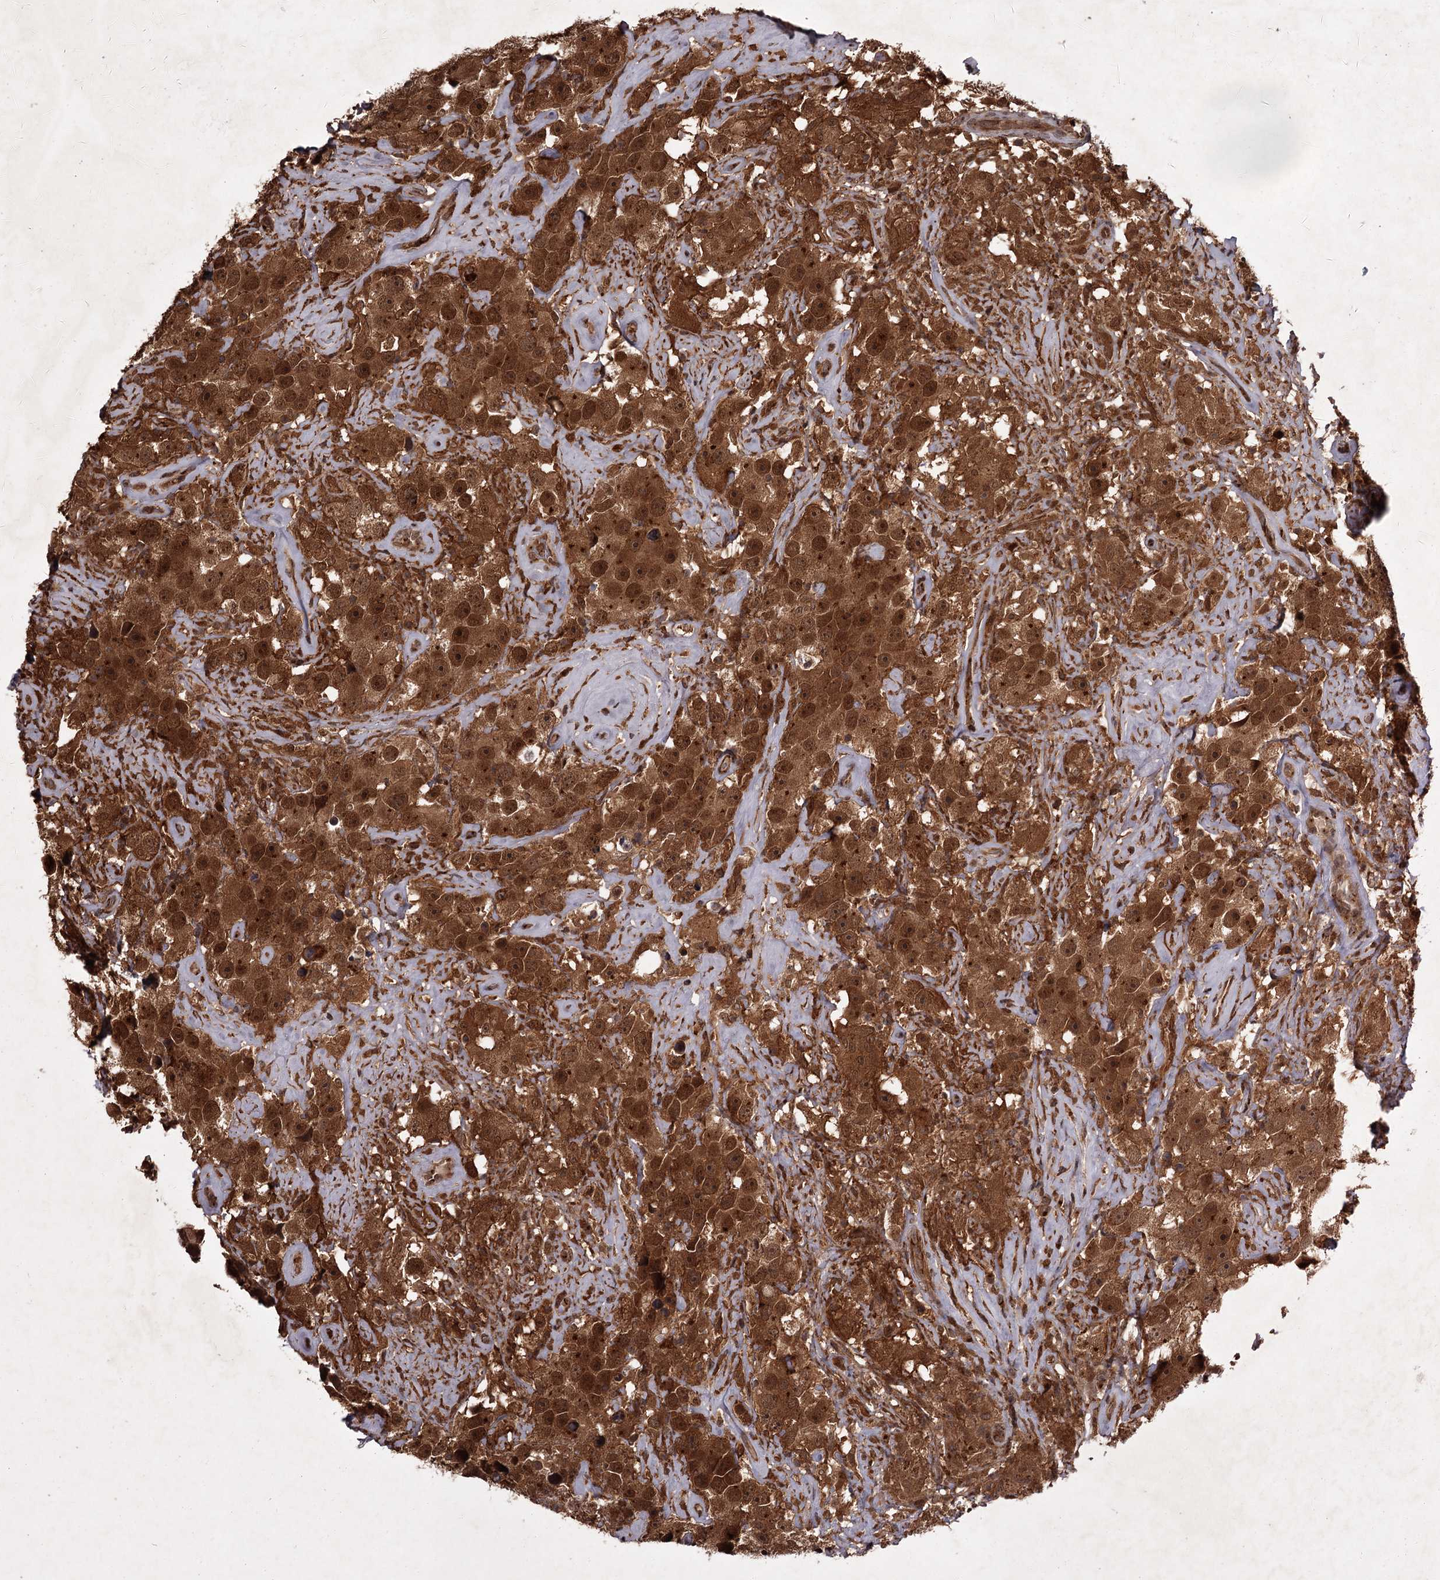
{"staining": {"intensity": "strong", "quantity": ">75%", "location": "cytoplasmic/membranous,nuclear"}, "tissue": "testis cancer", "cell_type": "Tumor cells", "image_type": "cancer", "snomed": [{"axis": "morphology", "description": "Seminoma, NOS"}, {"axis": "topography", "description": "Testis"}], "caption": "Brown immunohistochemical staining in testis cancer demonstrates strong cytoplasmic/membranous and nuclear staining in approximately >75% of tumor cells.", "gene": "TBC1D23", "patient": {"sex": "male", "age": 49}}